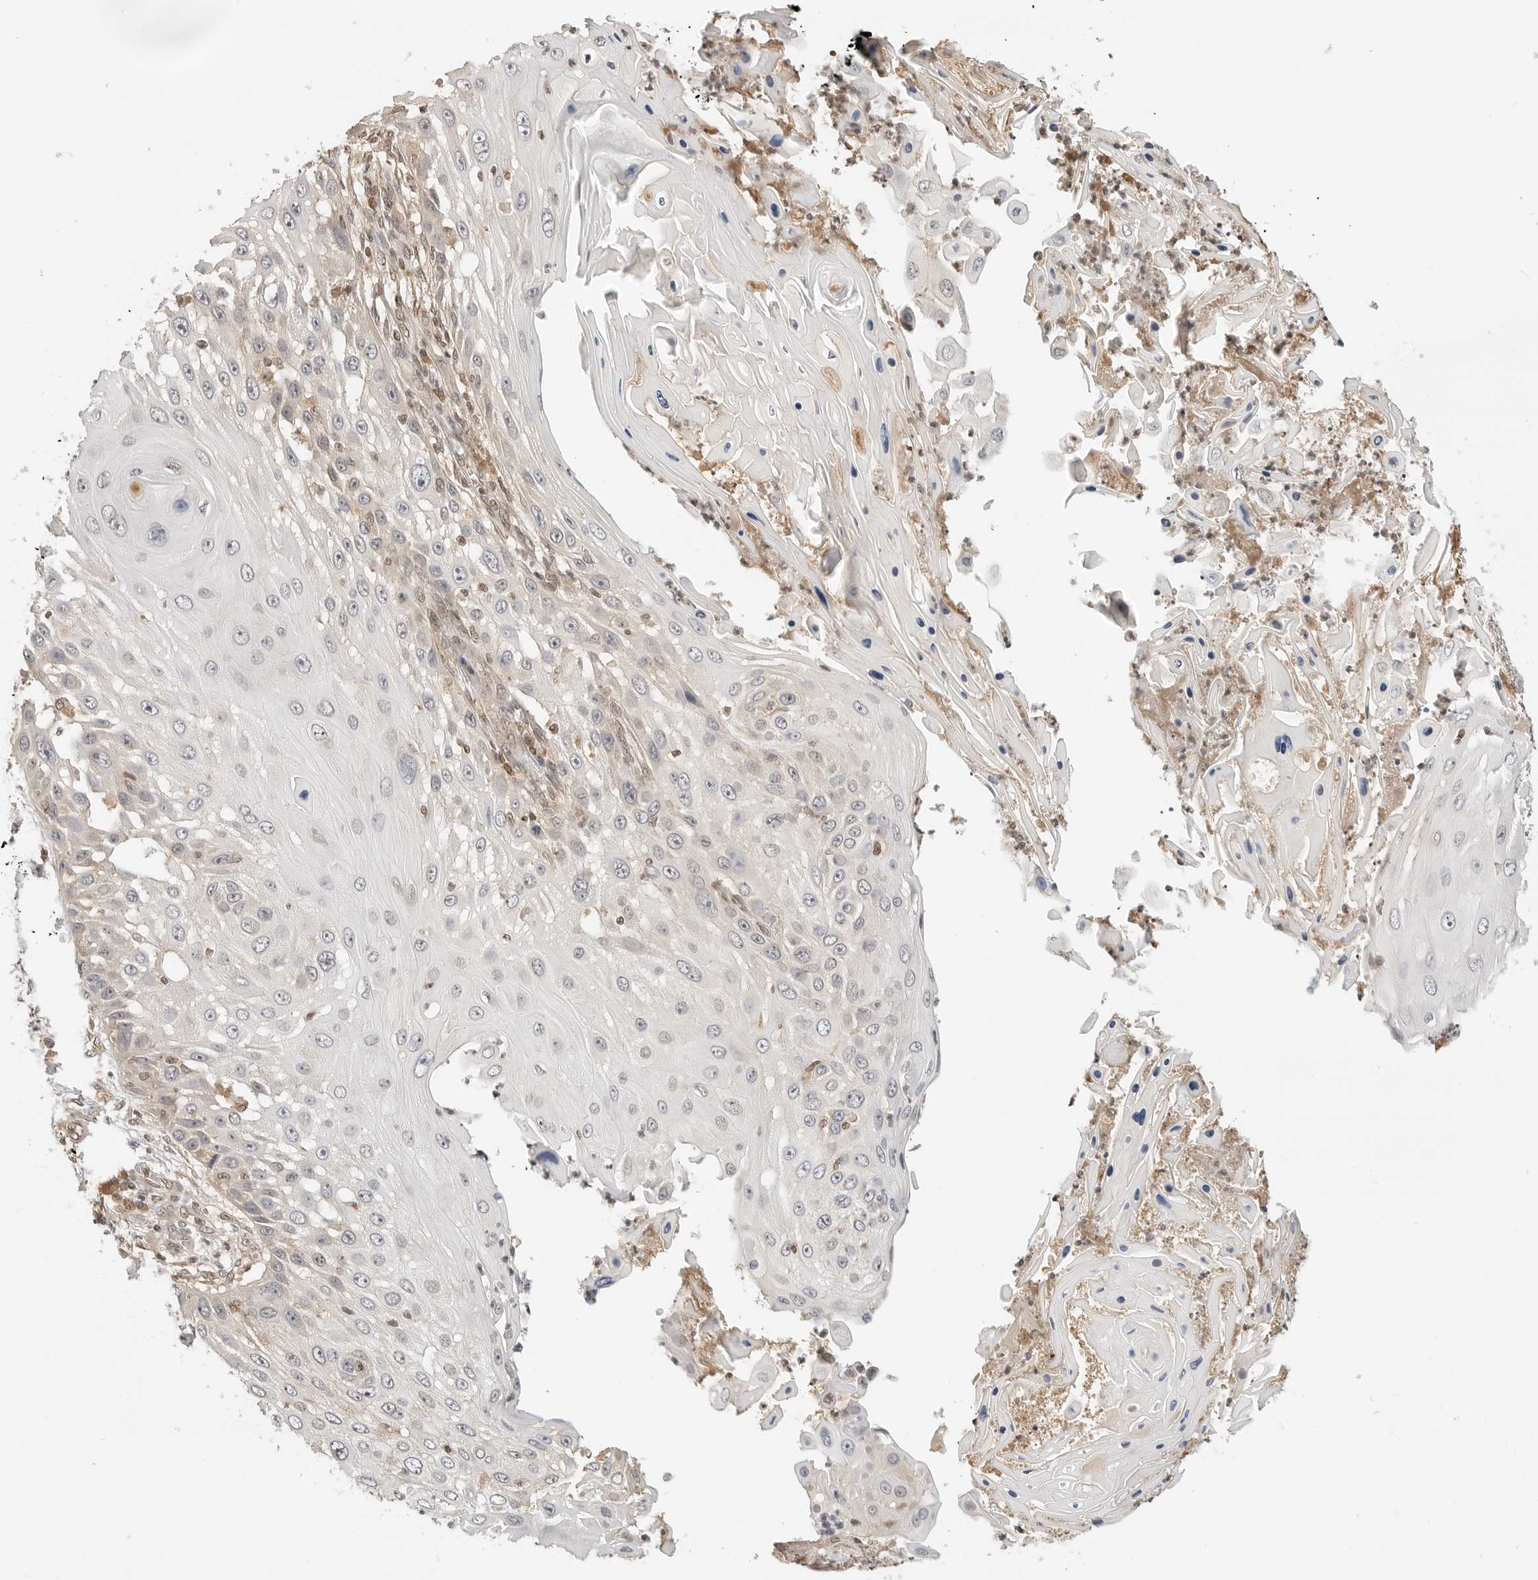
{"staining": {"intensity": "weak", "quantity": "<25%", "location": "cytoplasmic/membranous"}, "tissue": "skin cancer", "cell_type": "Tumor cells", "image_type": "cancer", "snomed": [{"axis": "morphology", "description": "Squamous cell carcinoma, NOS"}, {"axis": "topography", "description": "Skin"}], "caption": "Skin cancer (squamous cell carcinoma) was stained to show a protein in brown. There is no significant staining in tumor cells.", "gene": "POLH", "patient": {"sex": "female", "age": 44}}